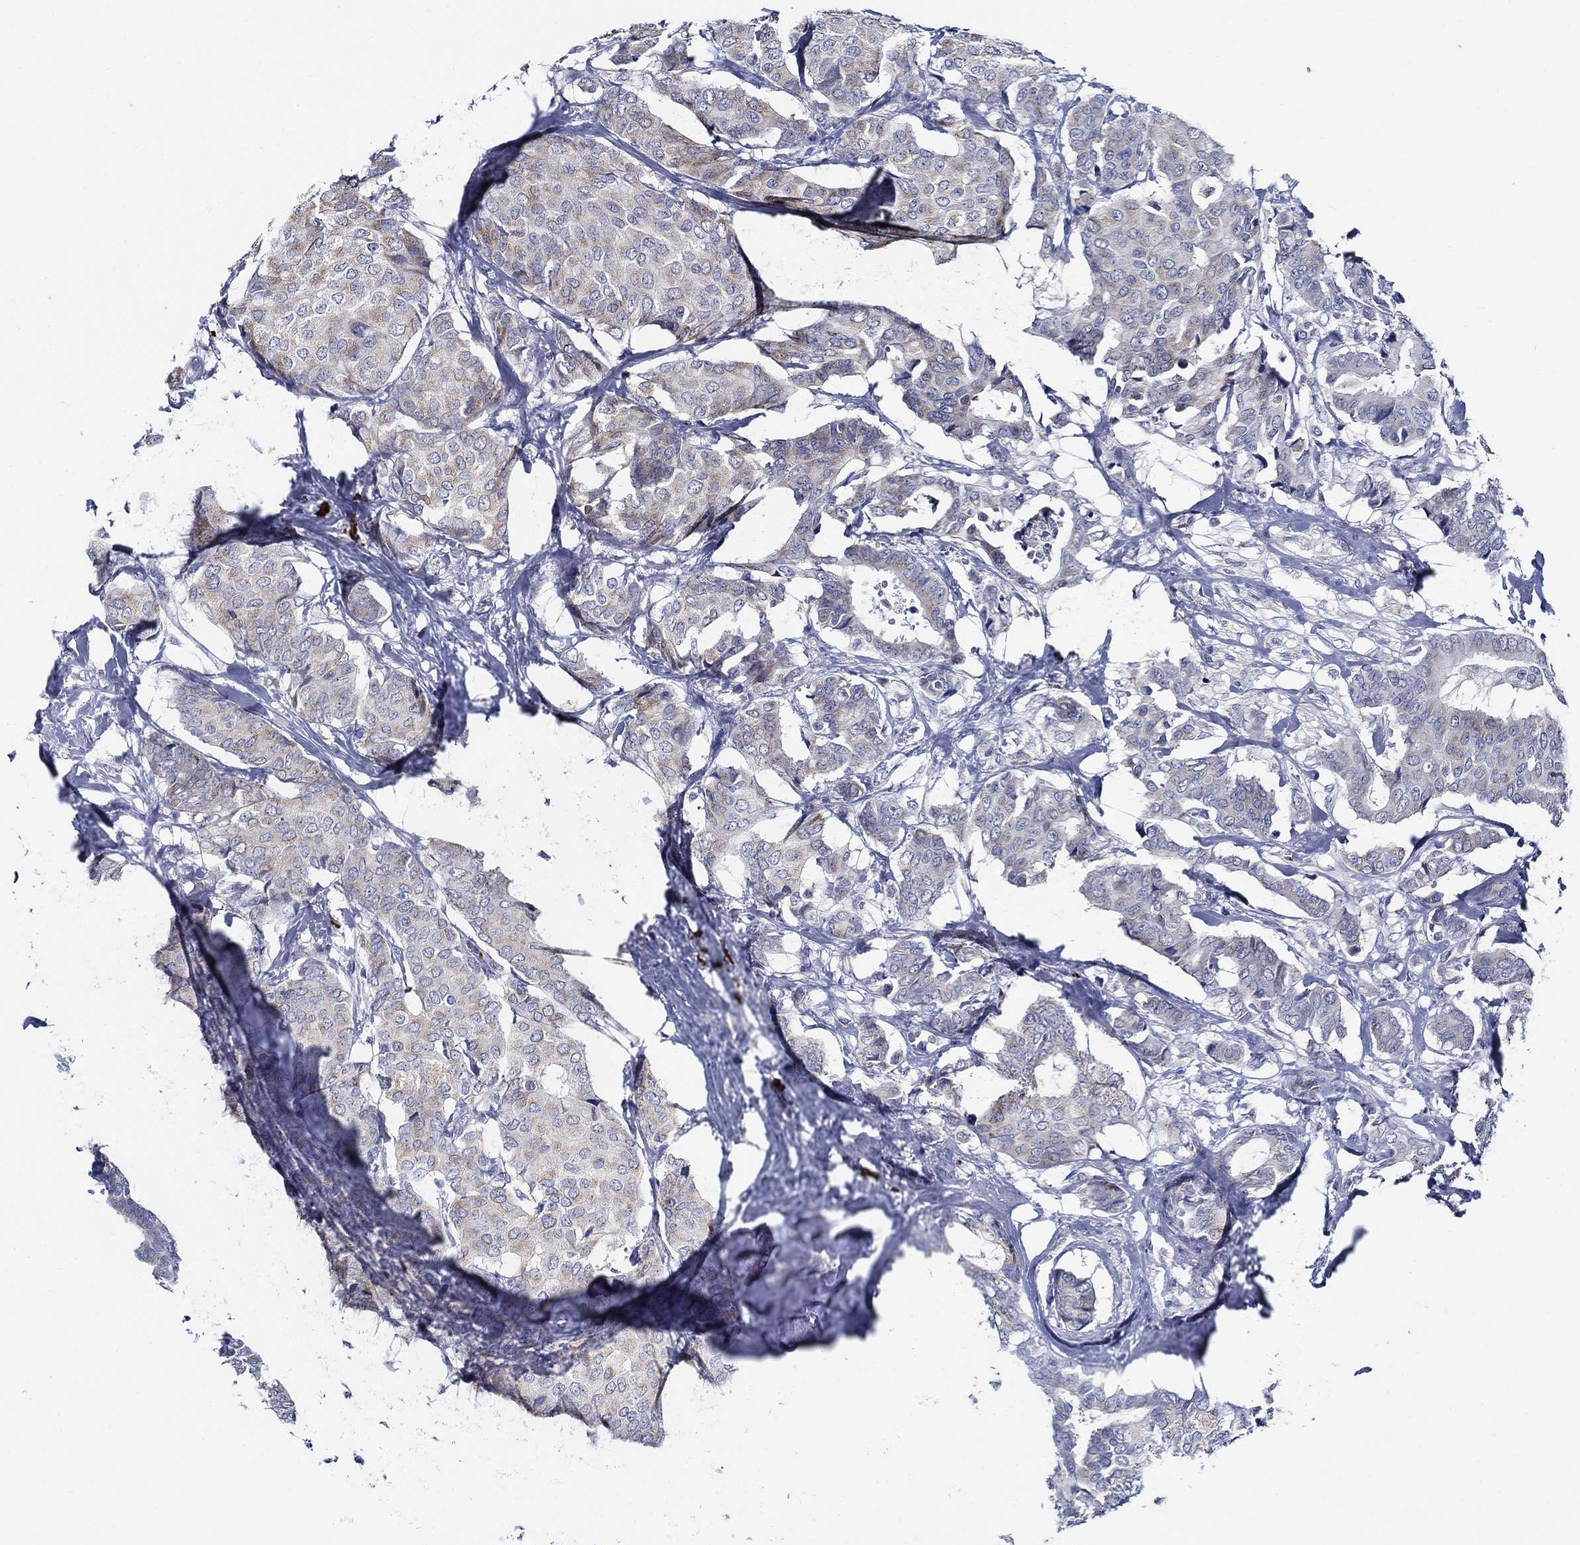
{"staining": {"intensity": "moderate", "quantity": "25%-75%", "location": "cytoplasmic/membranous"}, "tissue": "breast cancer", "cell_type": "Tumor cells", "image_type": "cancer", "snomed": [{"axis": "morphology", "description": "Duct carcinoma"}, {"axis": "topography", "description": "Breast"}], "caption": "Immunohistochemical staining of breast cancer exhibits moderate cytoplasmic/membranous protein expression in about 25%-75% of tumor cells.", "gene": "ALOX12", "patient": {"sex": "female", "age": 75}}